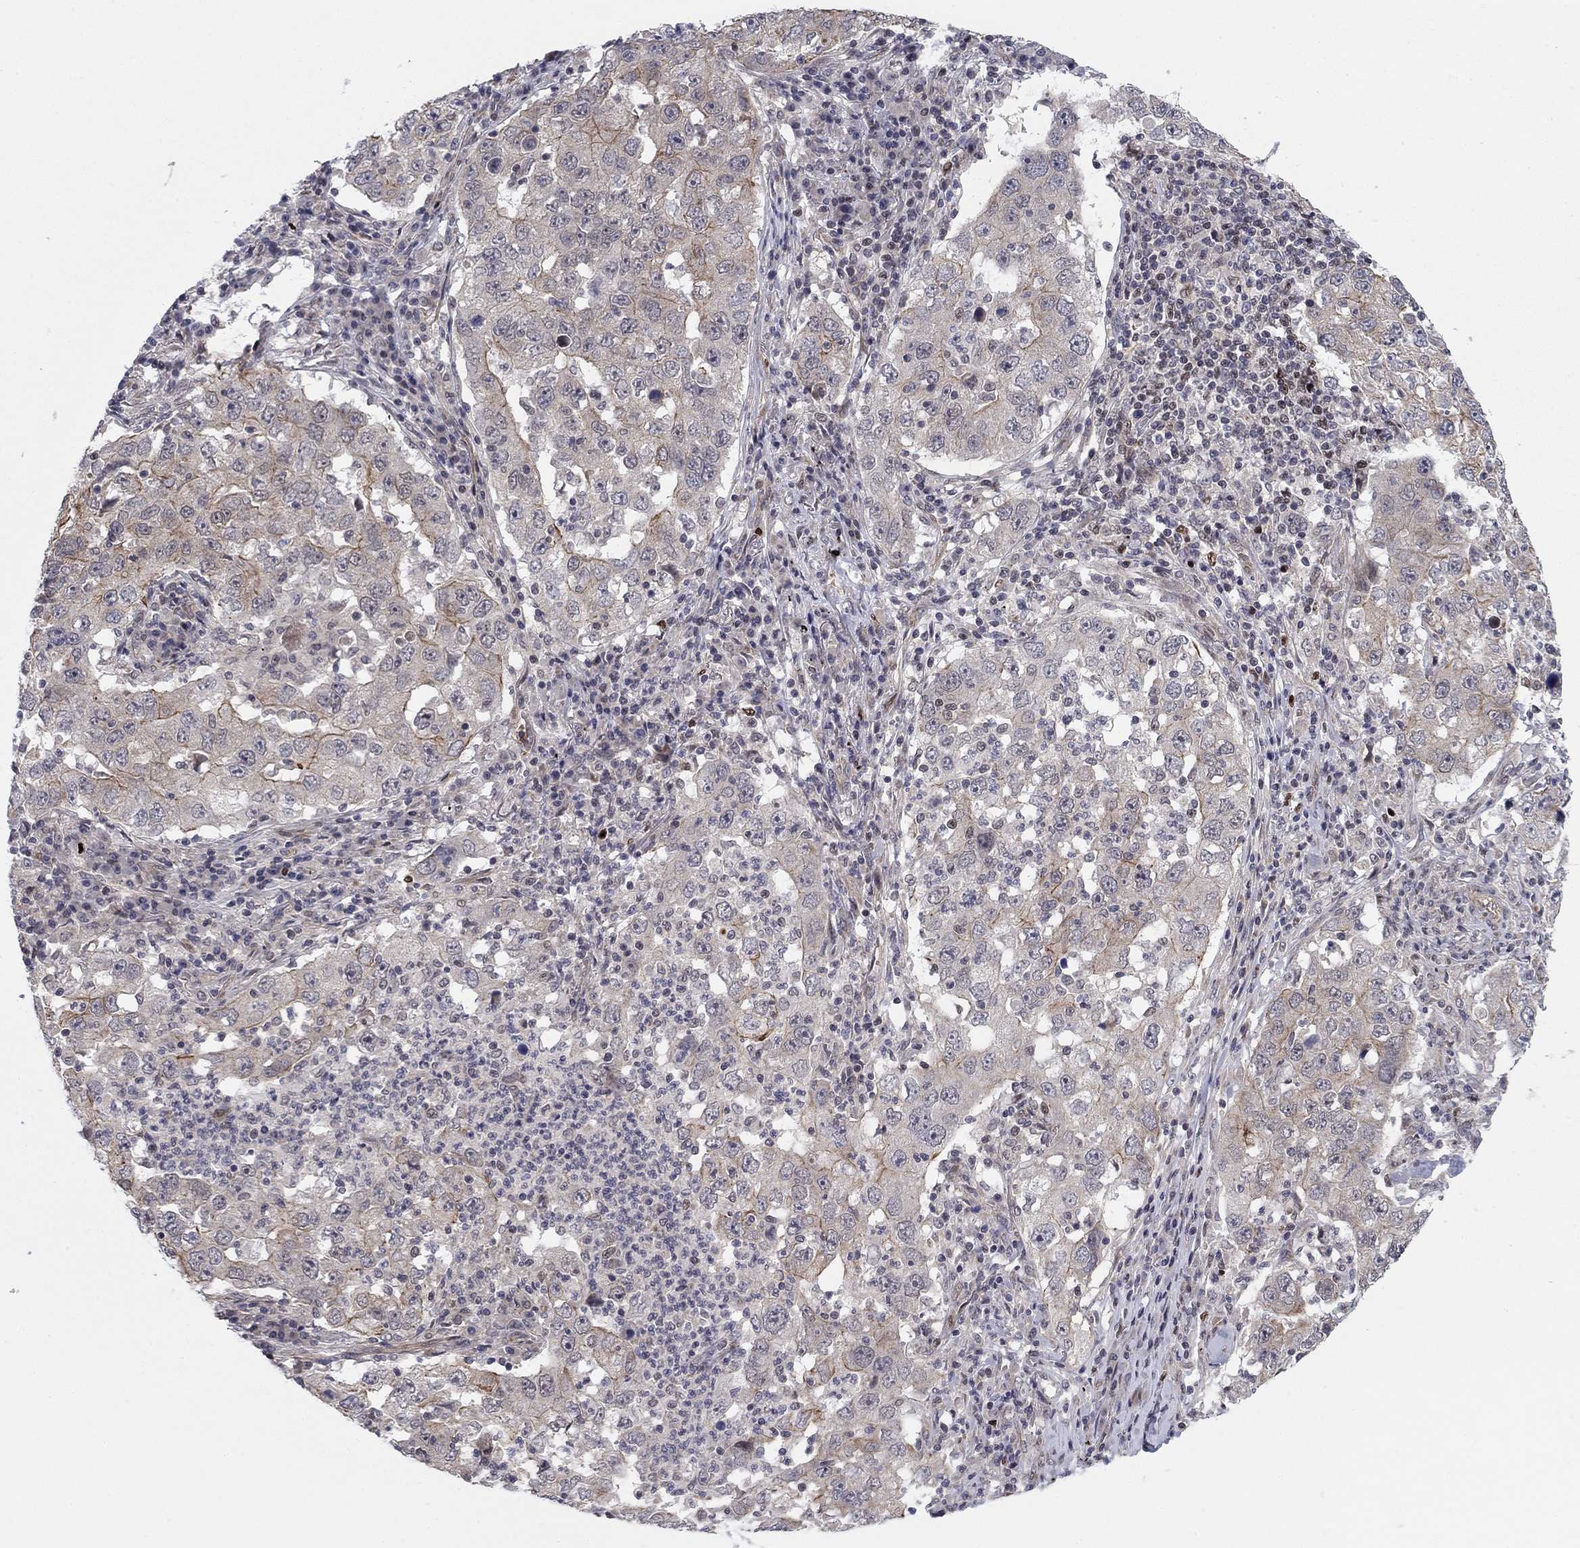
{"staining": {"intensity": "moderate", "quantity": "<25%", "location": "cytoplasmic/membranous"}, "tissue": "lung cancer", "cell_type": "Tumor cells", "image_type": "cancer", "snomed": [{"axis": "morphology", "description": "Adenocarcinoma, NOS"}, {"axis": "topography", "description": "Lung"}], "caption": "Immunohistochemistry (DAB) staining of human lung adenocarcinoma reveals moderate cytoplasmic/membranous protein expression in about <25% of tumor cells. (Stains: DAB (3,3'-diaminobenzidine) in brown, nuclei in blue, Microscopy: brightfield microscopy at high magnification).", "gene": "BCL11A", "patient": {"sex": "male", "age": 73}}